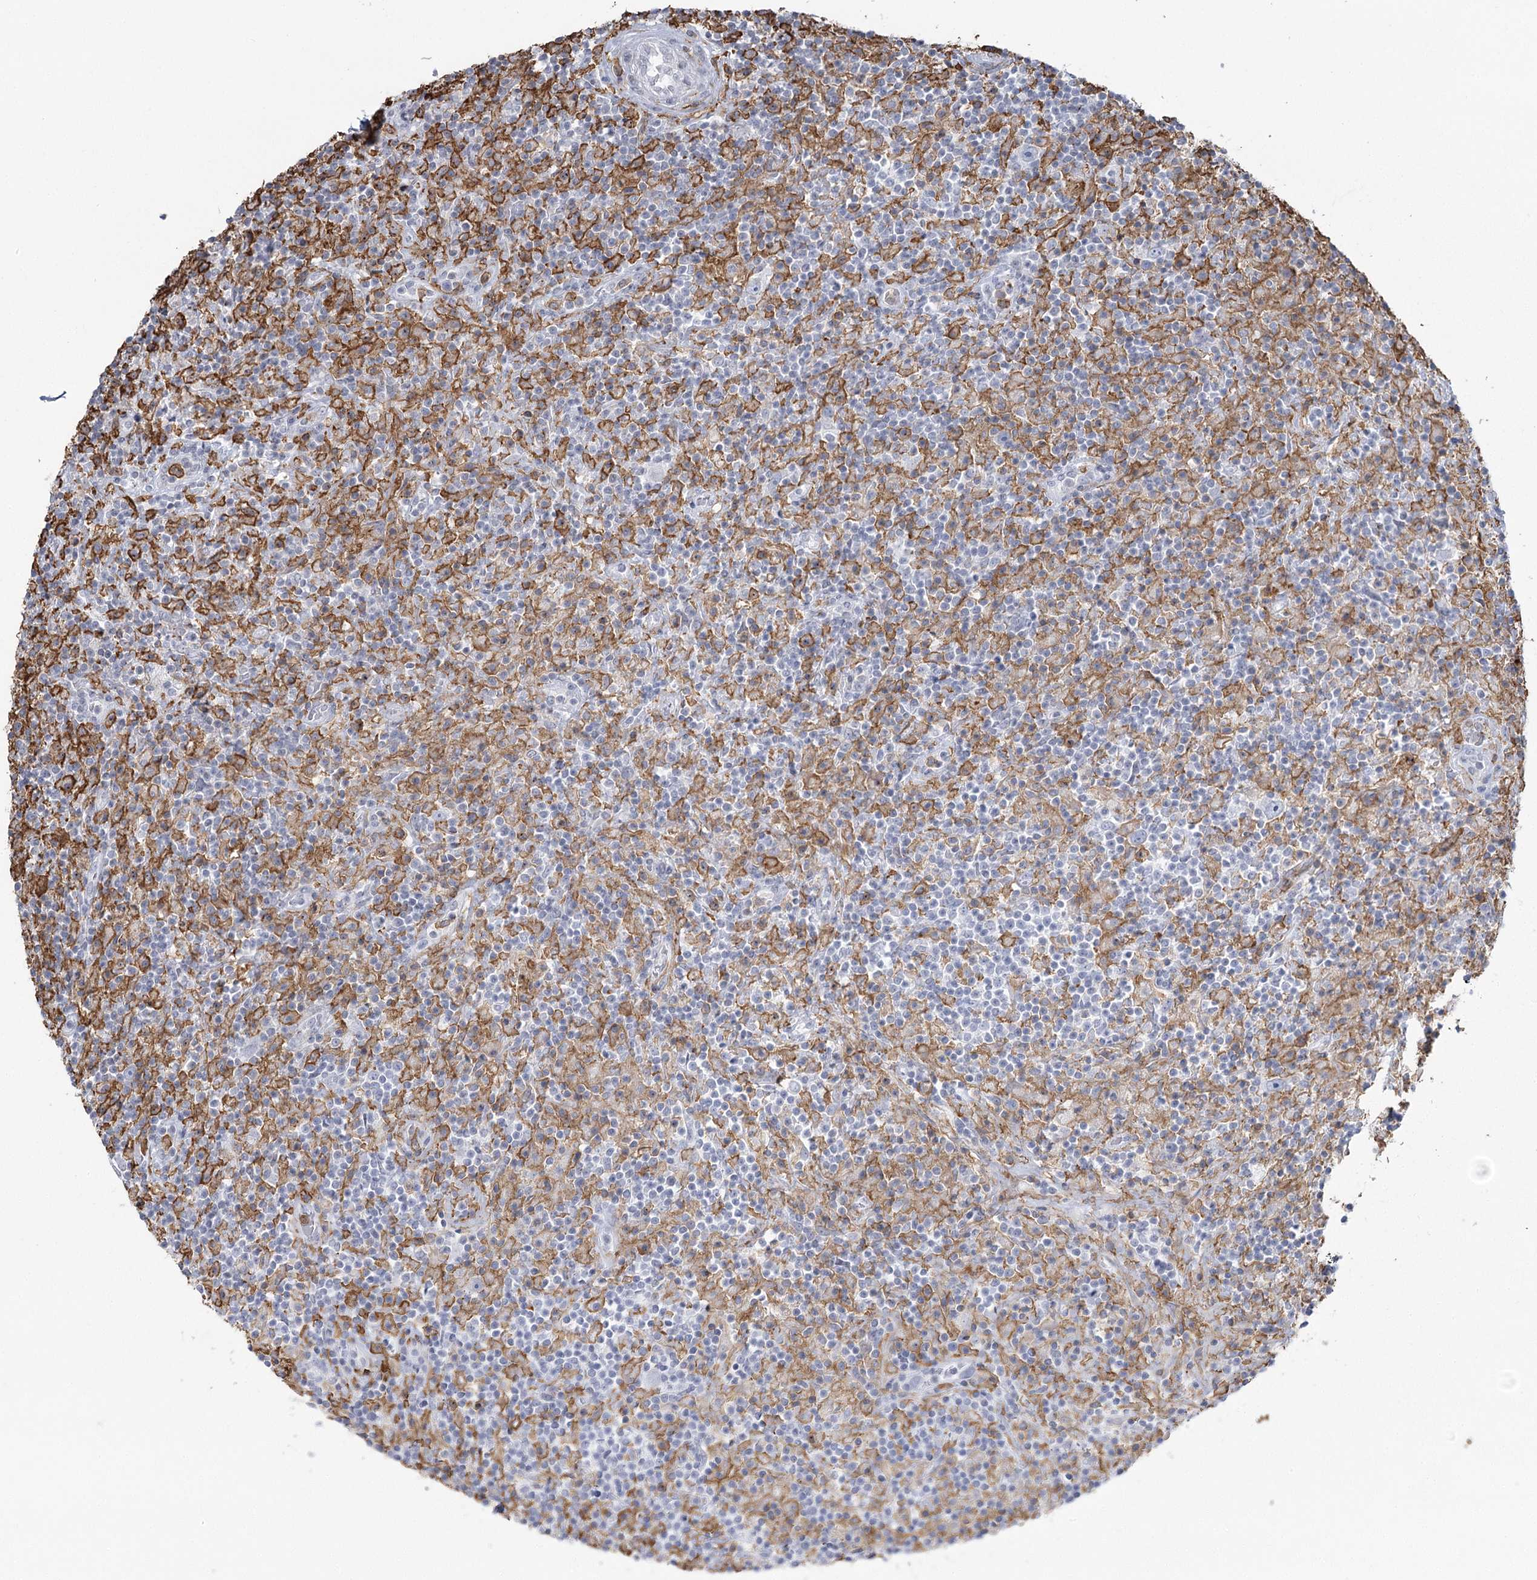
{"staining": {"intensity": "negative", "quantity": "none", "location": "none"}, "tissue": "lymphoma", "cell_type": "Tumor cells", "image_type": "cancer", "snomed": [{"axis": "morphology", "description": "Hodgkin's disease, NOS"}, {"axis": "topography", "description": "Lymph node"}], "caption": "This is an immunohistochemistry (IHC) histopathology image of lymphoma. There is no staining in tumor cells.", "gene": "C11orf1", "patient": {"sex": "male", "age": 70}}